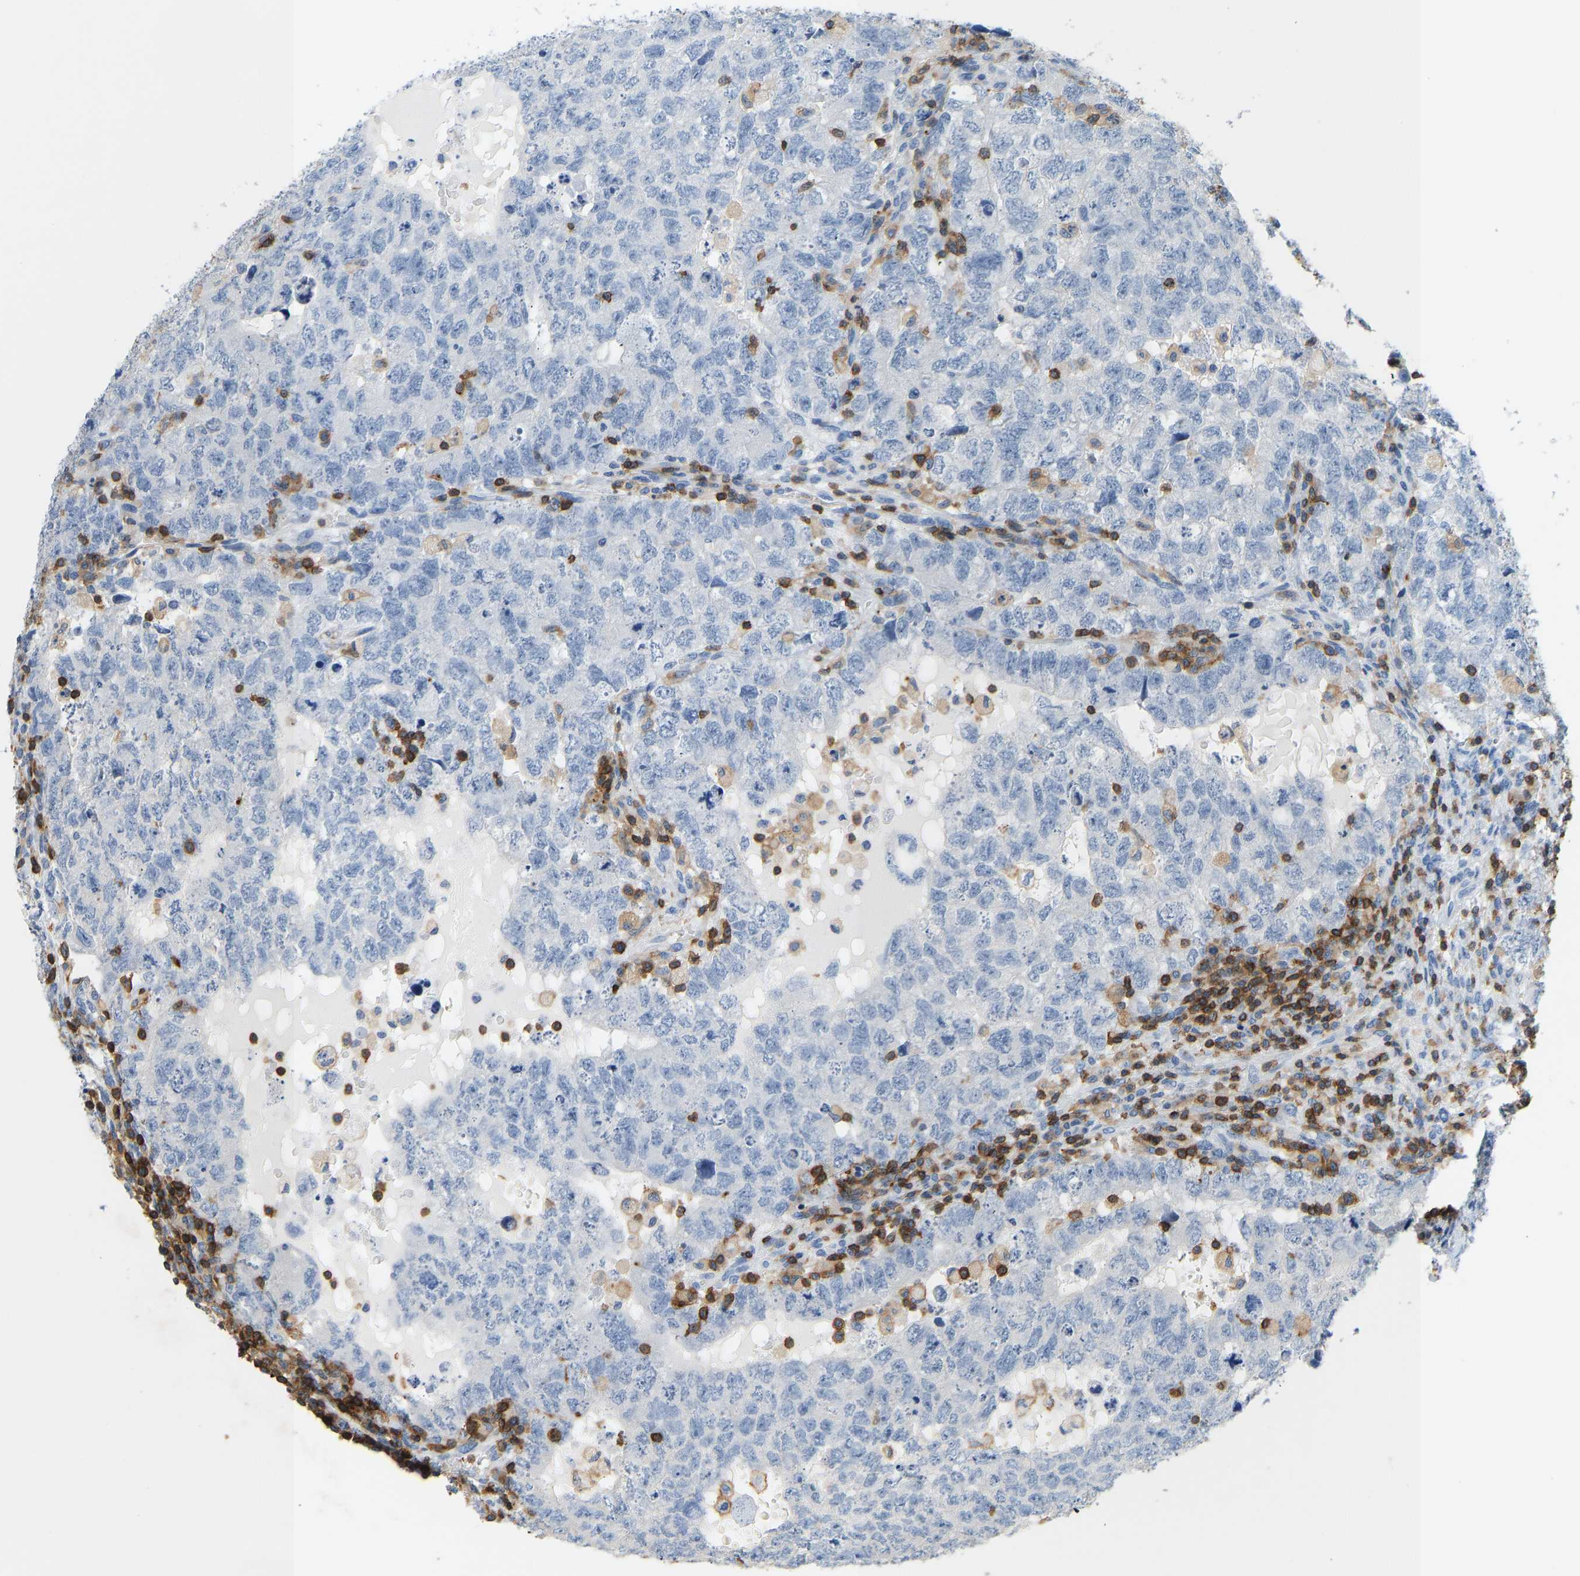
{"staining": {"intensity": "negative", "quantity": "none", "location": "none"}, "tissue": "testis cancer", "cell_type": "Tumor cells", "image_type": "cancer", "snomed": [{"axis": "morphology", "description": "Carcinoma, Embryonal, NOS"}, {"axis": "topography", "description": "Testis"}], "caption": "High magnification brightfield microscopy of testis cancer (embryonal carcinoma) stained with DAB (3,3'-diaminobenzidine) (brown) and counterstained with hematoxylin (blue): tumor cells show no significant positivity. Nuclei are stained in blue.", "gene": "EVL", "patient": {"sex": "male", "age": 36}}